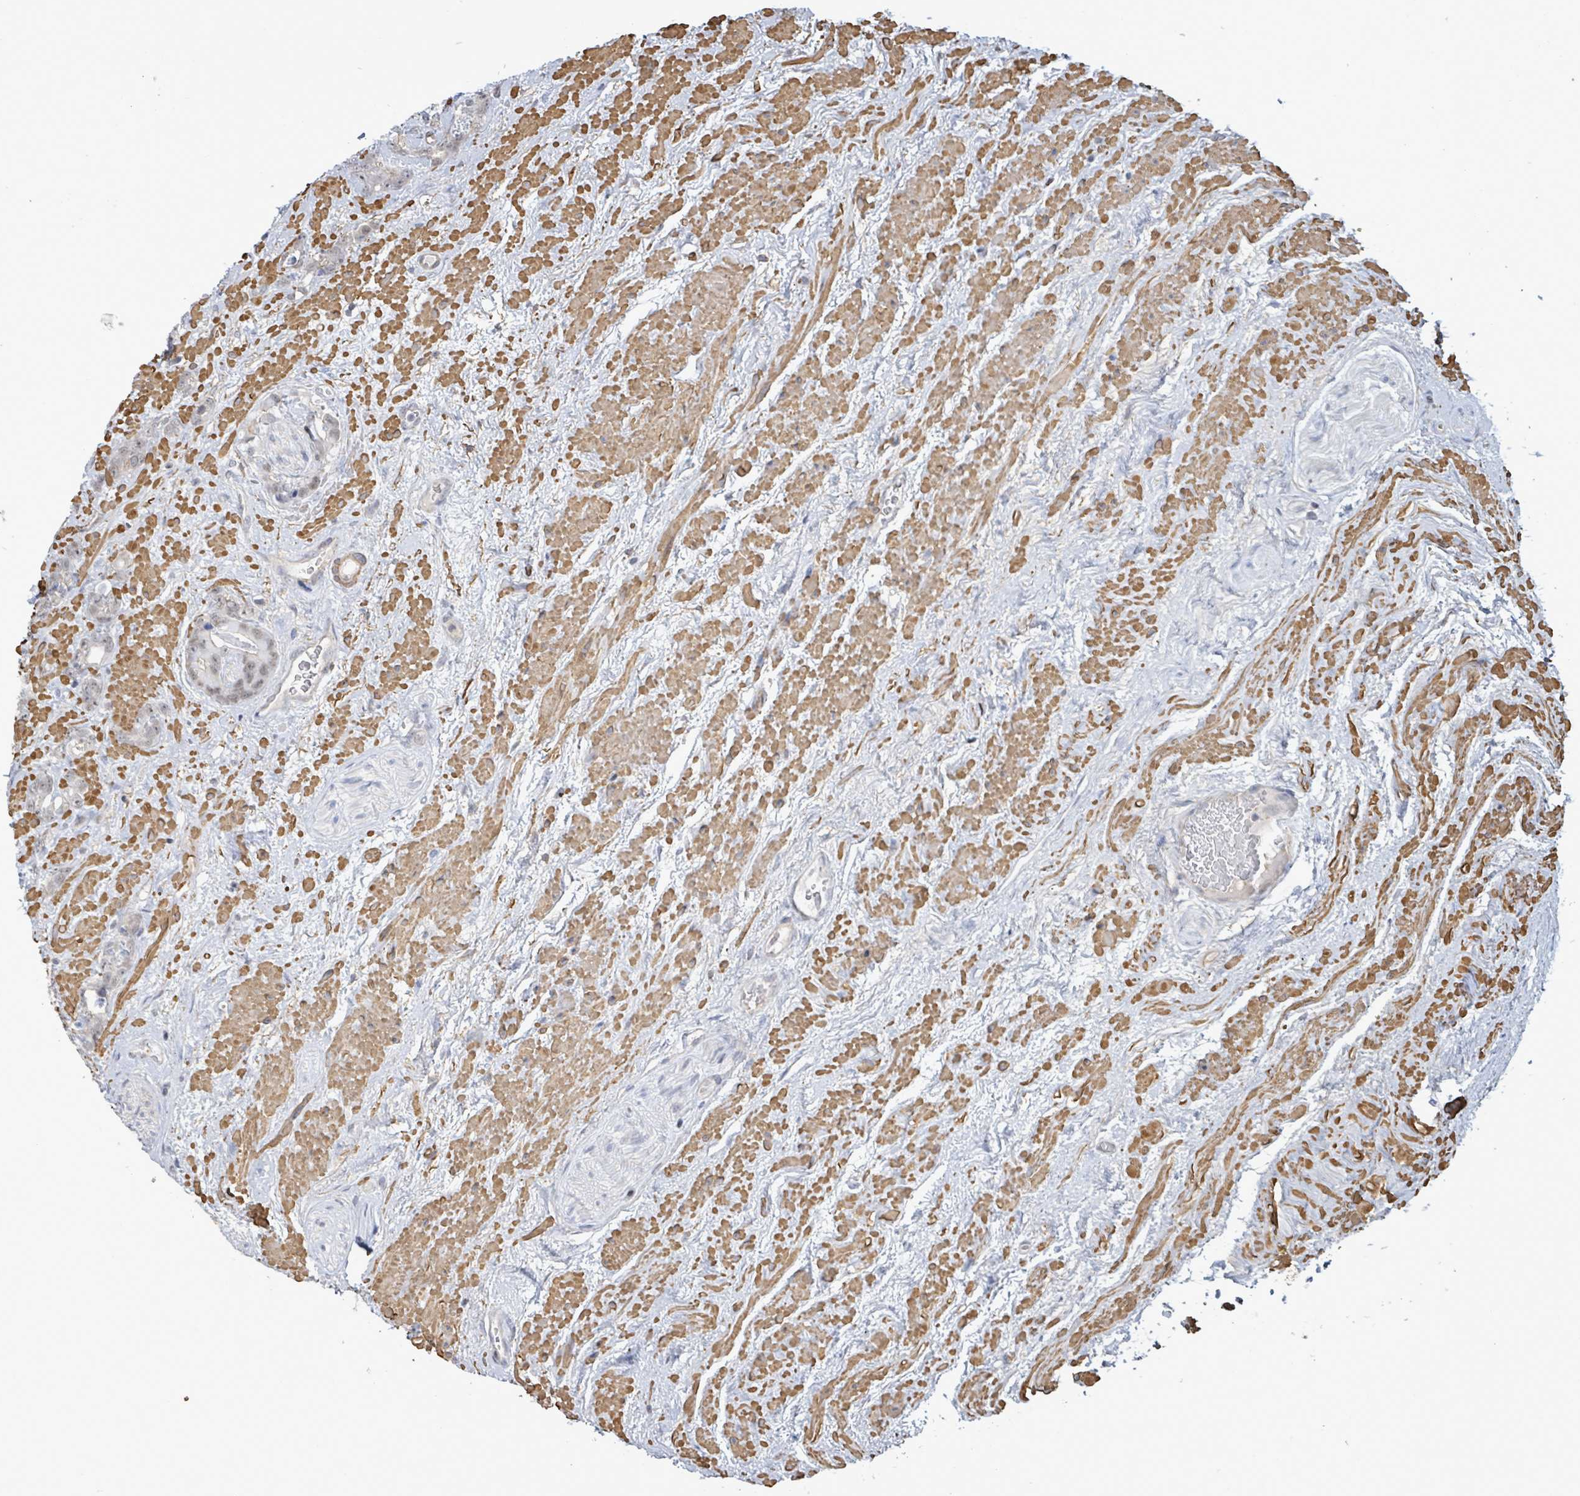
{"staining": {"intensity": "negative", "quantity": "none", "location": "none"}, "tissue": "prostate cancer", "cell_type": "Tumor cells", "image_type": "cancer", "snomed": [{"axis": "morphology", "description": "Adenocarcinoma, High grade"}, {"axis": "topography", "description": "Prostate"}], "caption": "Immunohistochemistry histopathology image of high-grade adenocarcinoma (prostate) stained for a protein (brown), which exhibits no staining in tumor cells.", "gene": "DMRTC1B", "patient": {"sex": "male", "age": 74}}